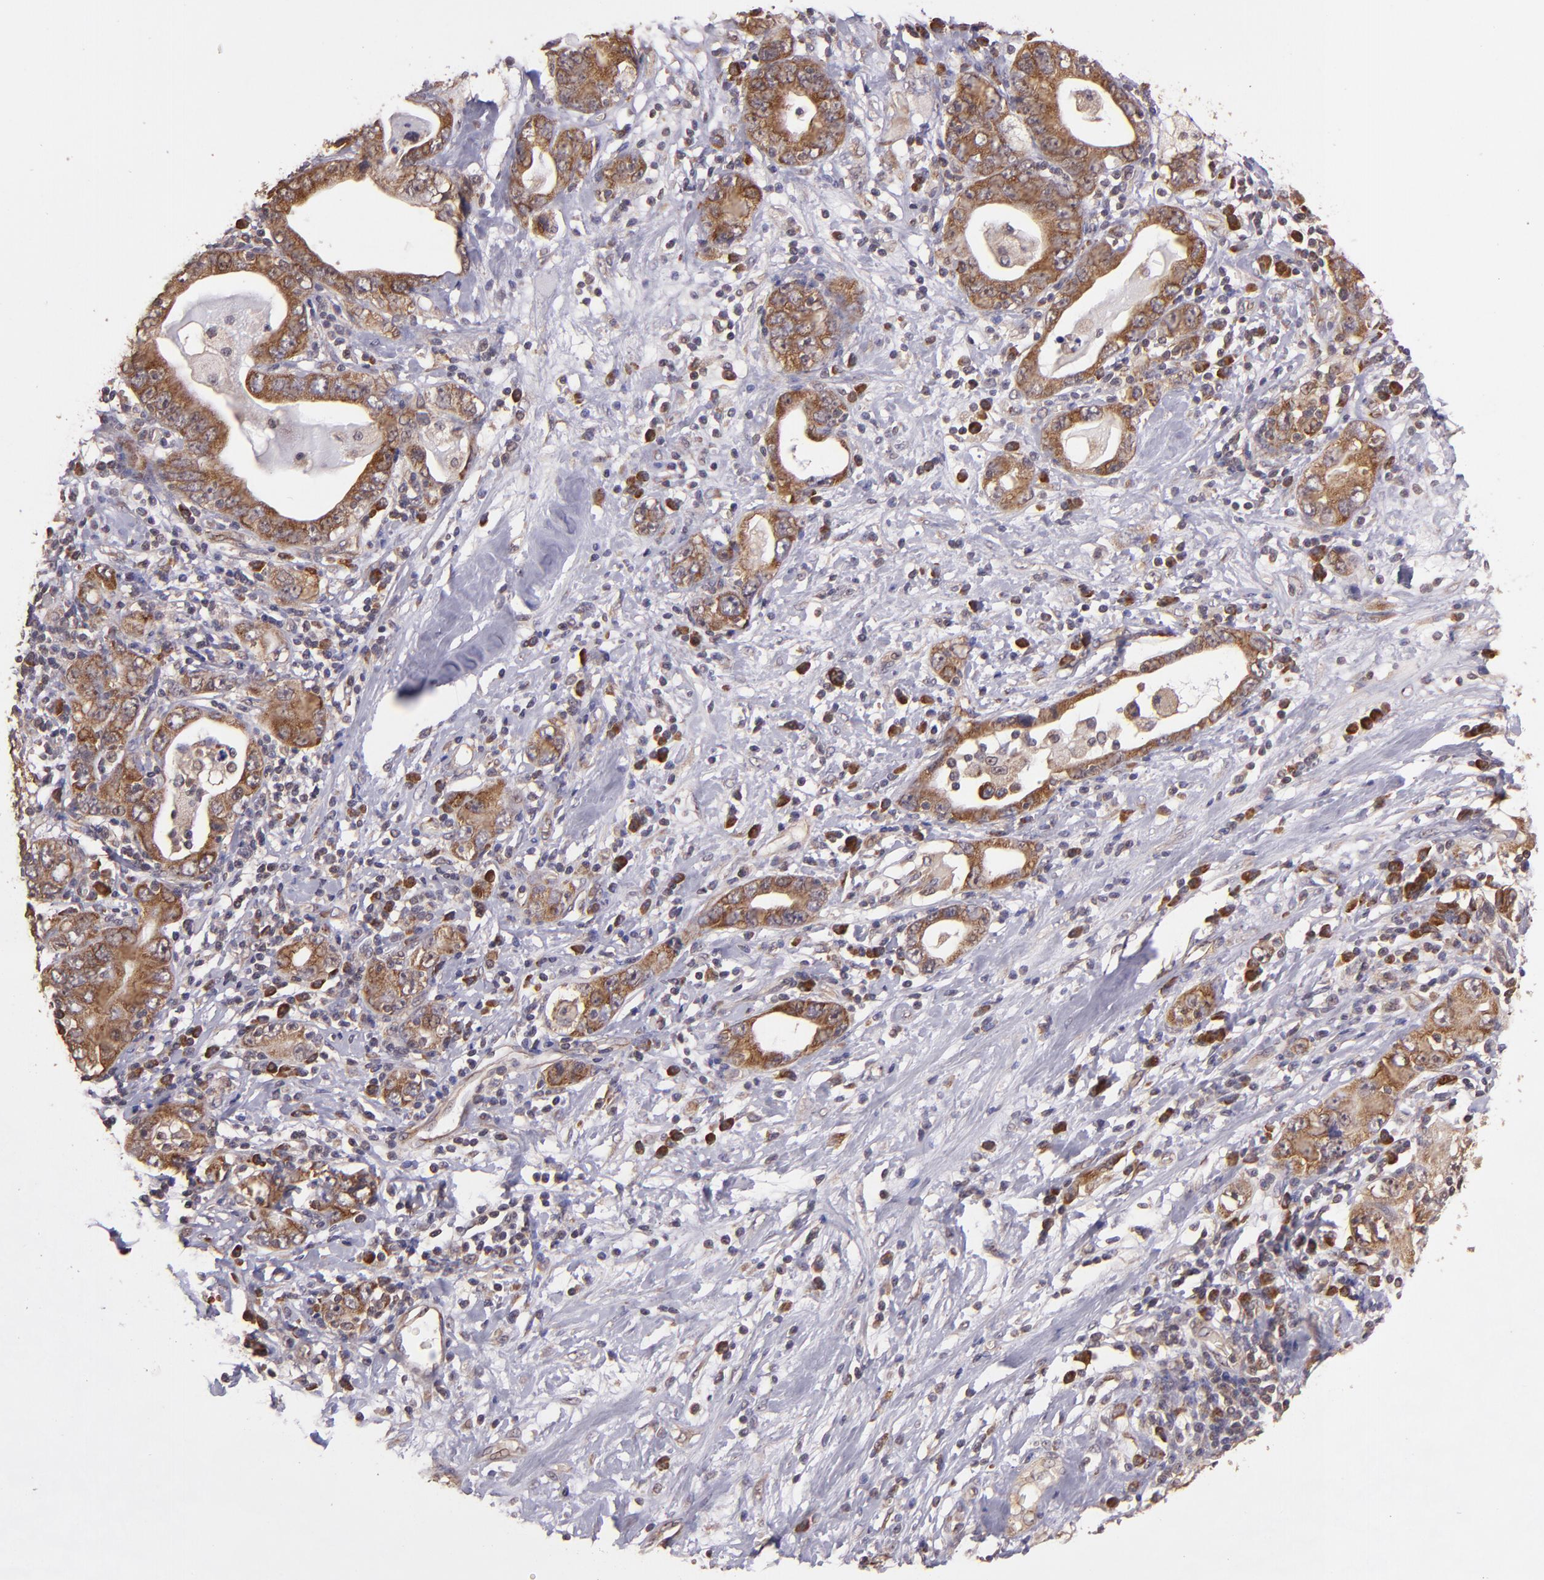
{"staining": {"intensity": "strong", "quantity": ">75%", "location": "cytoplasmic/membranous"}, "tissue": "stomach cancer", "cell_type": "Tumor cells", "image_type": "cancer", "snomed": [{"axis": "morphology", "description": "Adenocarcinoma, NOS"}, {"axis": "topography", "description": "Stomach, lower"}], "caption": "A brown stain shows strong cytoplasmic/membranous positivity of a protein in human stomach adenocarcinoma tumor cells.", "gene": "USP51", "patient": {"sex": "female", "age": 93}}